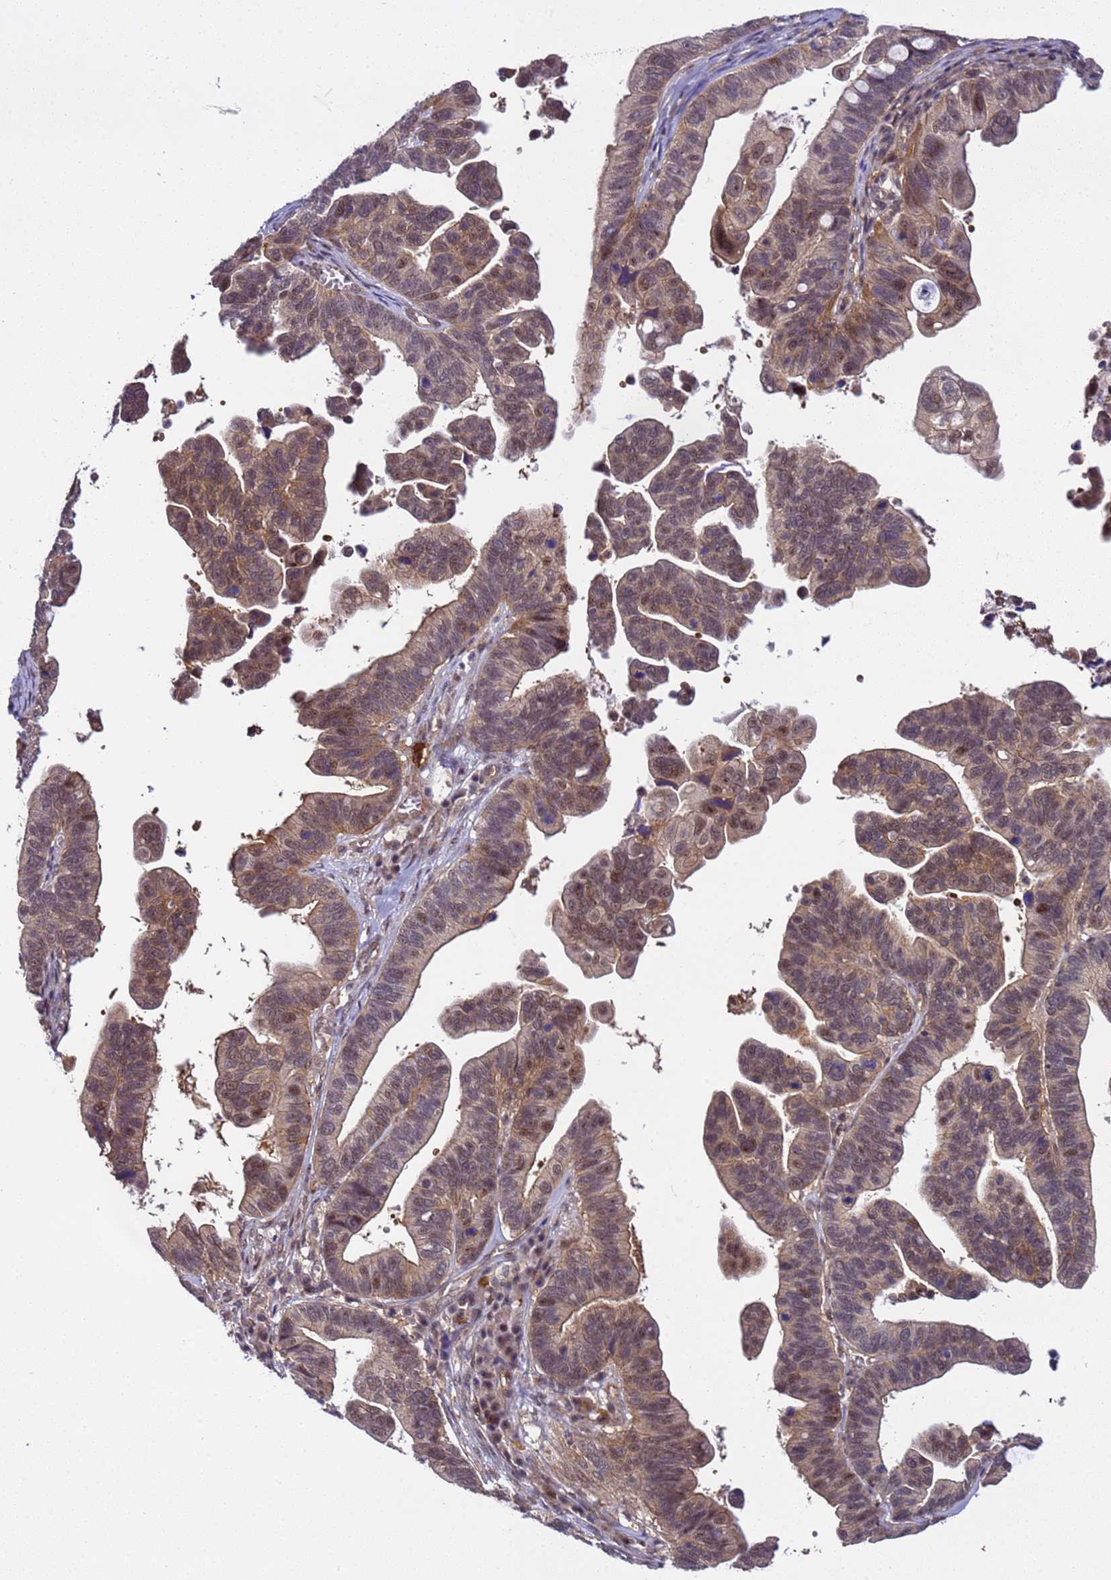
{"staining": {"intensity": "moderate", "quantity": "25%-75%", "location": "cytoplasmic/membranous,nuclear"}, "tissue": "ovarian cancer", "cell_type": "Tumor cells", "image_type": "cancer", "snomed": [{"axis": "morphology", "description": "Cystadenocarcinoma, serous, NOS"}, {"axis": "topography", "description": "Ovary"}], "caption": "Immunohistochemistry (IHC) of human ovarian cancer (serous cystadenocarcinoma) shows medium levels of moderate cytoplasmic/membranous and nuclear positivity in approximately 25%-75% of tumor cells. The staining was performed using DAB (3,3'-diaminobenzidine), with brown indicating positive protein expression. Nuclei are stained blue with hematoxylin.", "gene": "GEN1", "patient": {"sex": "female", "age": 56}}